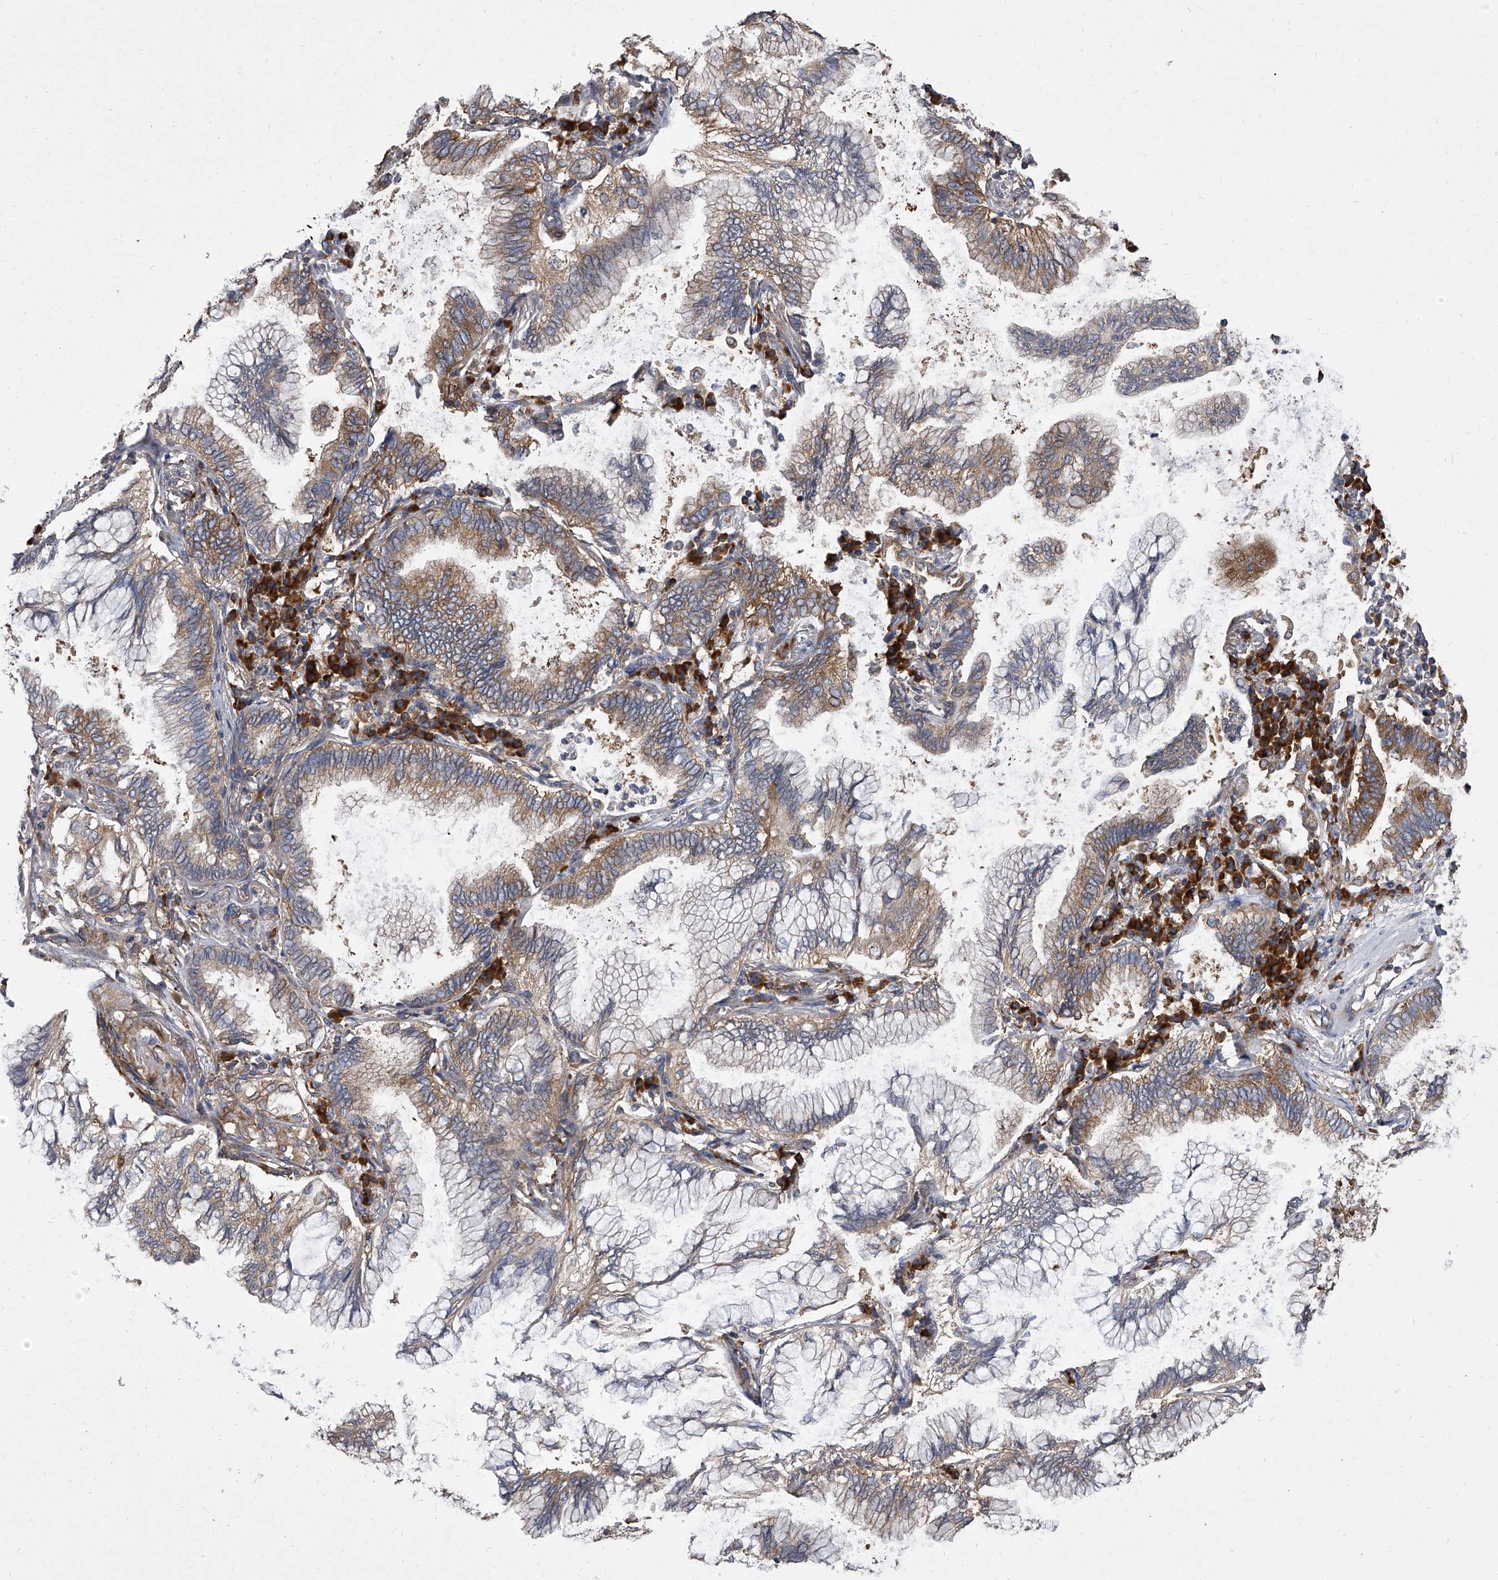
{"staining": {"intensity": "moderate", "quantity": "25%-75%", "location": "cytoplasmic/membranous"}, "tissue": "lung cancer", "cell_type": "Tumor cells", "image_type": "cancer", "snomed": [{"axis": "morphology", "description": "Adenocarcinoma, NOS"}, {"axis": "topography", "description": "Lung"}], "caption": "Moderate cytoplasmic/membranous staining is seen in approximately 25%-75% of tumor cells in lung adenocarcinoma.", "gene": "EIF2S2", "patient": {"sex": "female", "age": 70}}